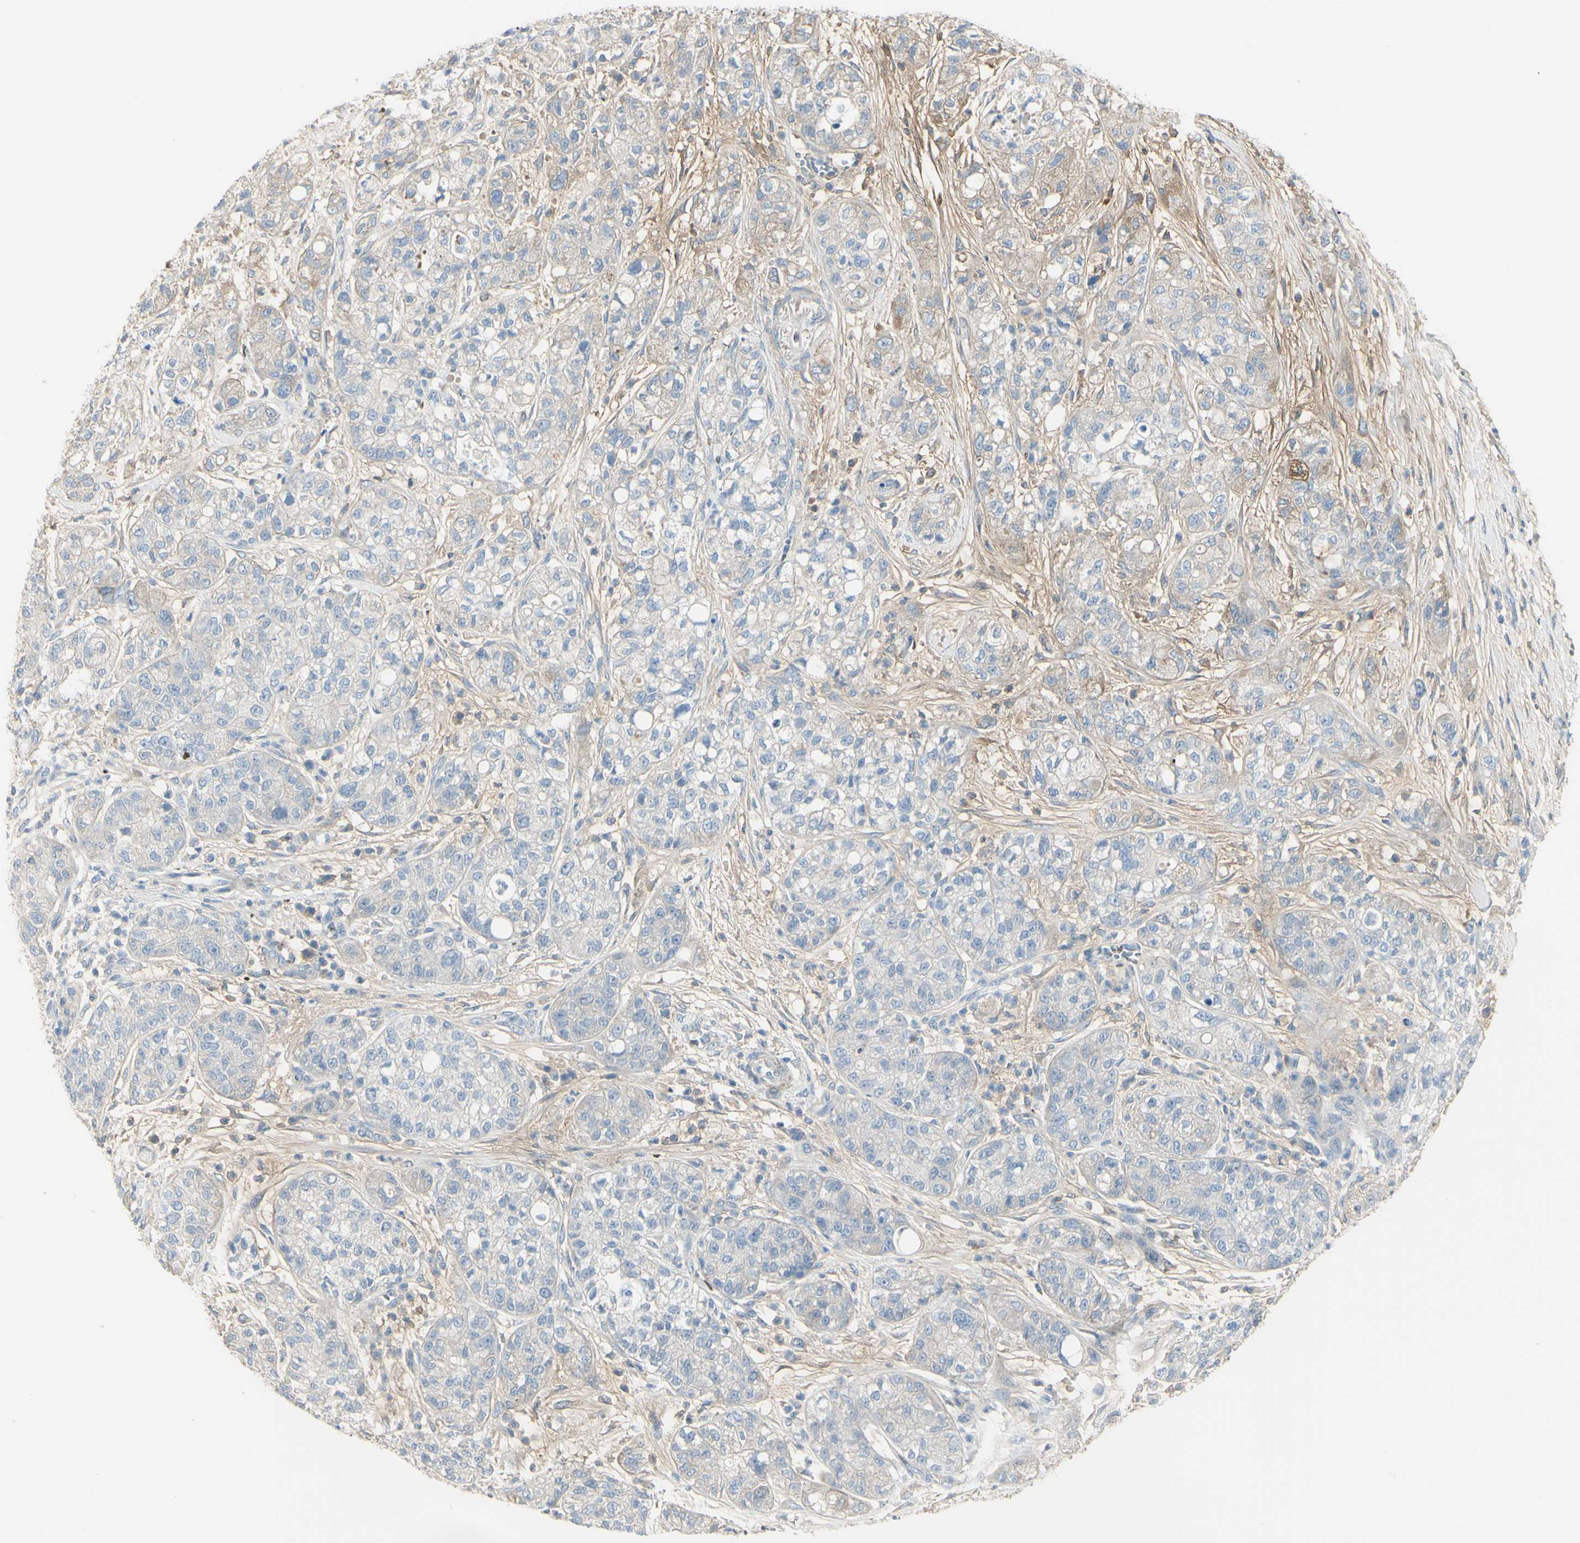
{"staining": {"intensity": "negative", "quantity": "none", "location": "none"}, "tissue": "pancreatic cancer", "cell_type": "Tumor cells", "image_type": "cancer", "snomed": [{"axis": "morphology", "description": "Adenocarcinoma, NOS"}, {"axis": "topography", "description": "Pancreas"}], "caption": "Image shows no significant protein positivity in tumor cells of adenocarcinoma (pancreatic).", "gene": "NCBP2L", "patient": {"sex": "female", "age": 78}}